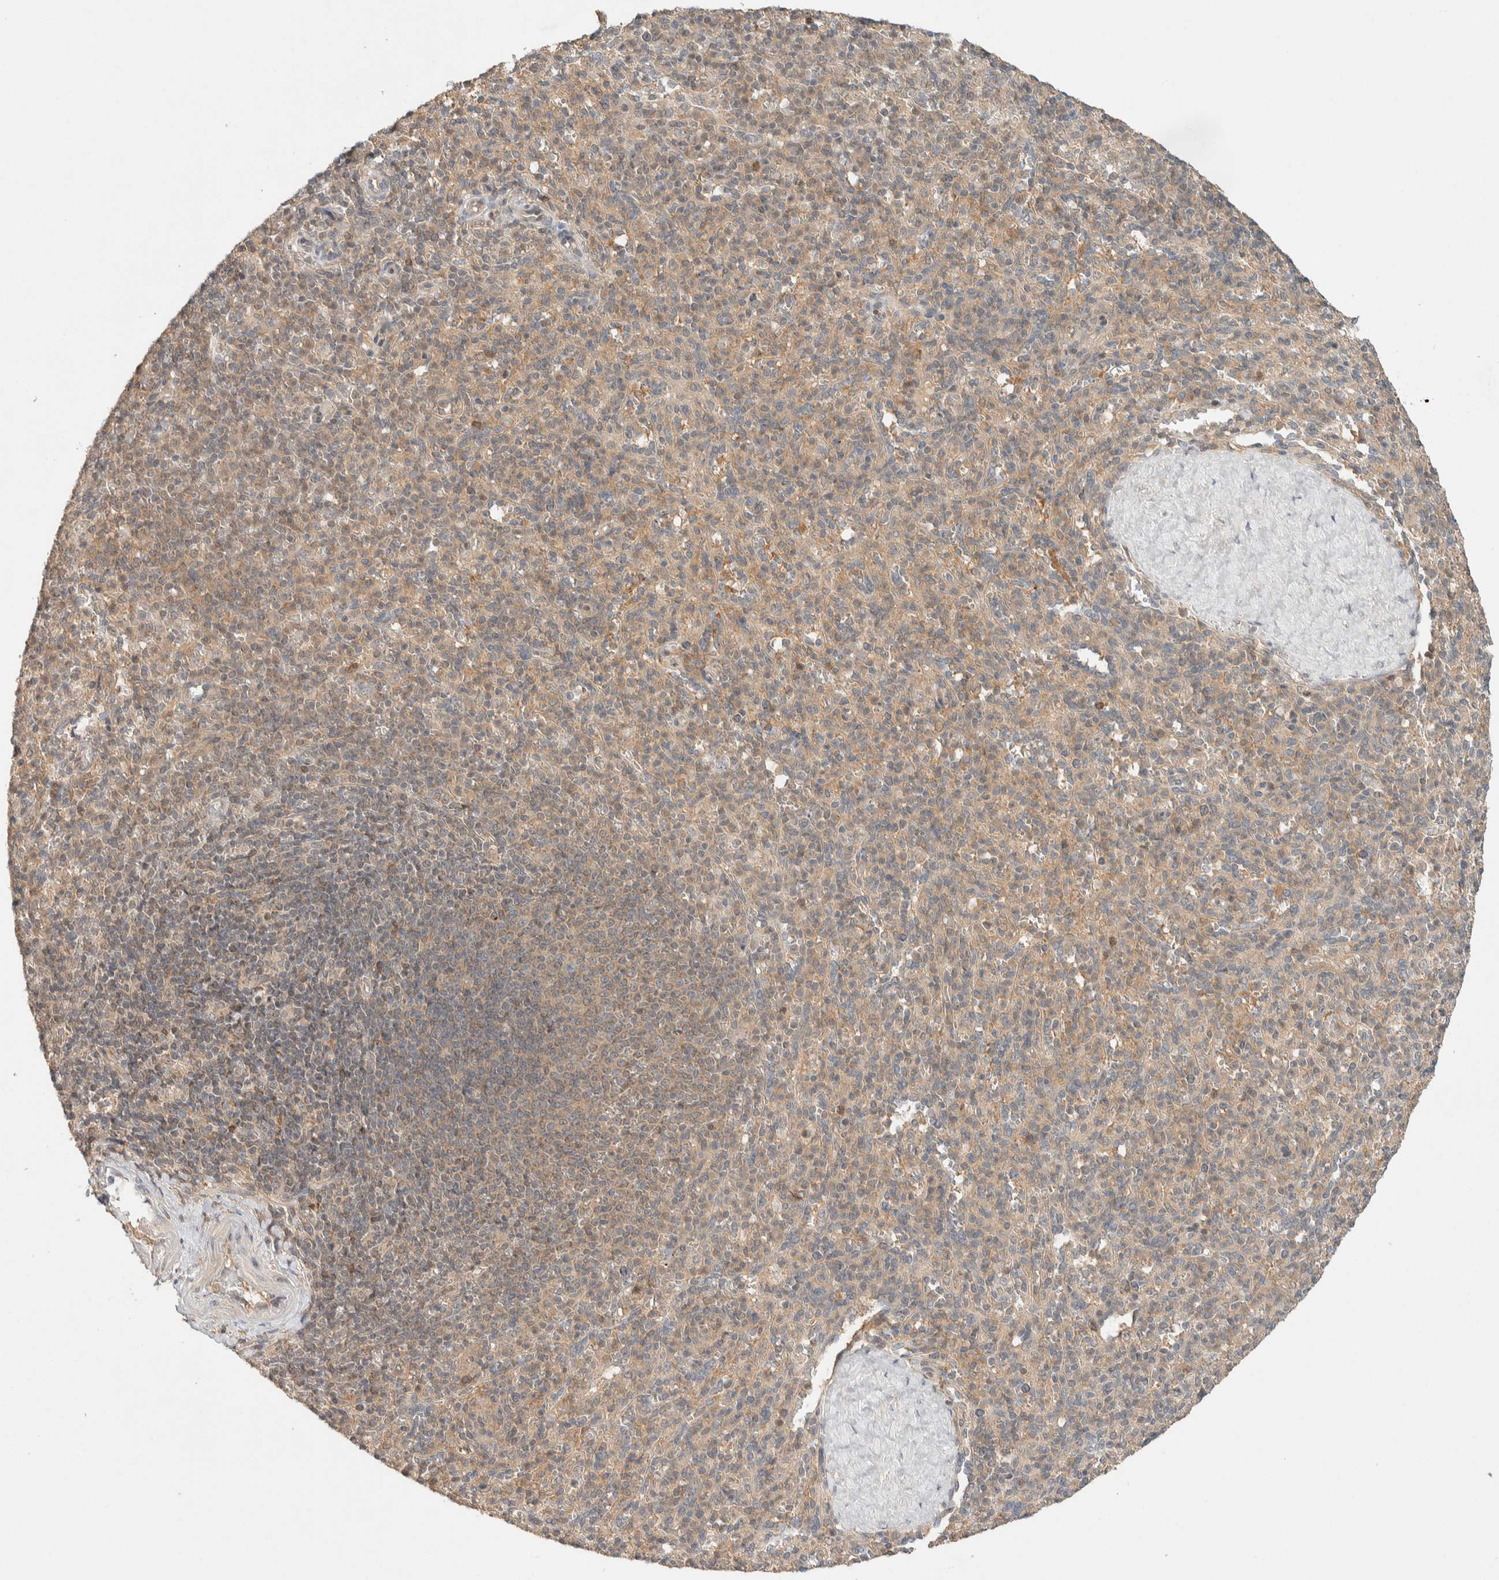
{"staining": {"intensity": "moderate", "quantity": "25%-75%", "location": "cytoplasmic/membranous"}, "tissue": "spleen", "cell_type": "Cells in red pulp", "image_type": "normal", "snomed": [{"axis": "morphology", "description": "Normal tissue, NOS"}, {"axis": "topography", "description": "Spleen"}], "caption": "A high-resolution photomicrograph shows IHC staining of unremarkable spleen, which reveals moderate cytoplasmic/membranous positivity in approximately 25%-75% of cells in red pulp. (brown staining indicates protein expression, while blue staining denotes nuclei).", "gene": "ZNF567", "patient": {"sex": "male", "age": 36}}